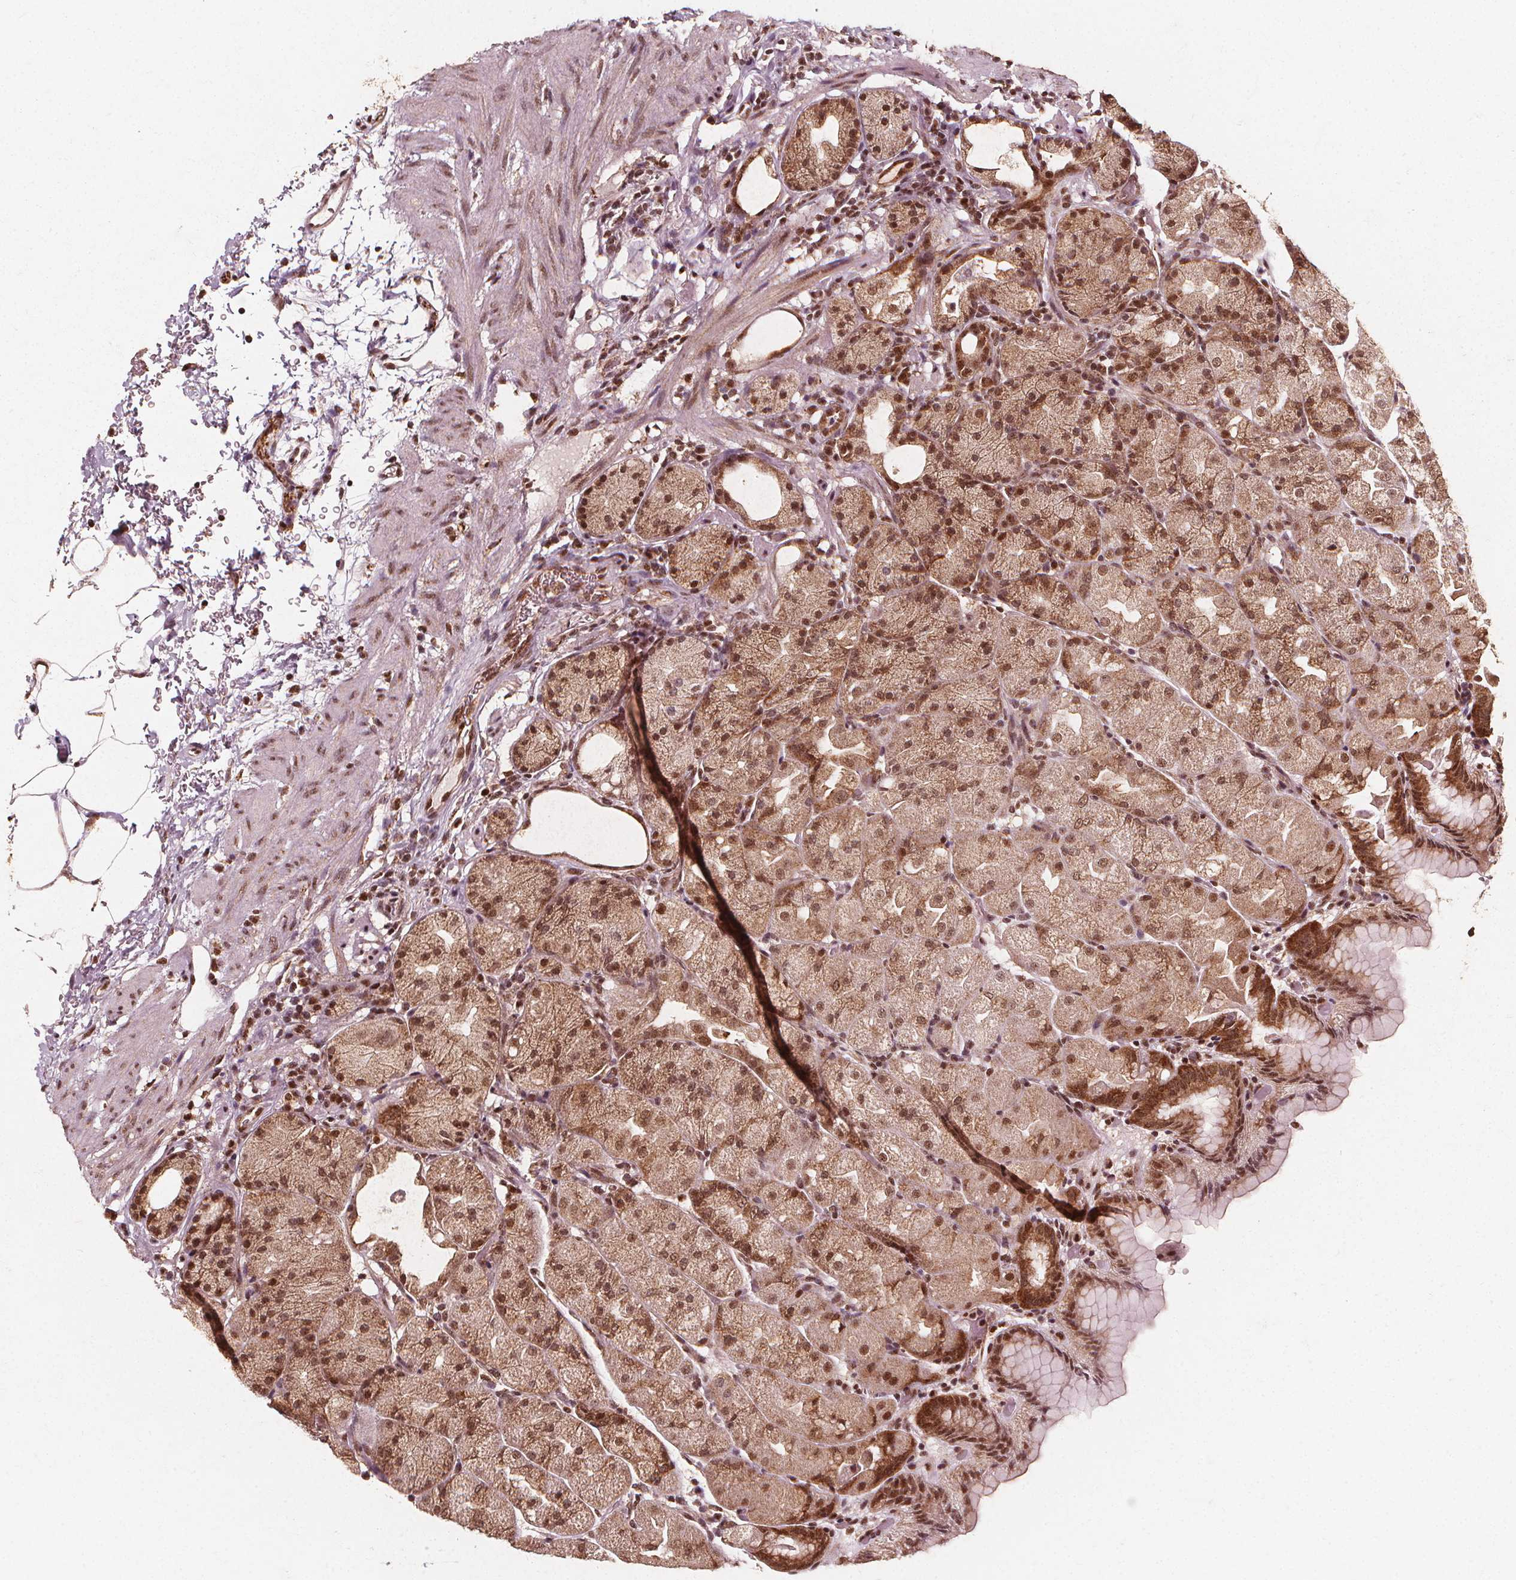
{"staining": {"intensity": "strong", "quantity": ">75%", "location": "cytoplasmic/membranous,nuclear"}, "tissue": "stomach", "cell_type": "Glandular cells", "image_type": "normal", "snomed": [{"axis": "morphology", "description": "Normal tissue, NOS"}, {"axis": "topography", "description": "Stomach, upper"}, {"axis": "topography", "description": "Stomach"}, {"axis": "topography", "description": "Stomach, lower"}], "caption": "A high-resolution micrograph shows immunohistochemistry (IHC) staining of unremarkable stomach, which reveals strong cytoplasmic/membranous,nuclear staining in about >75% of glandular cells.", "gene": "SMN1", "patient": {"sex": "male", "age": 62}}